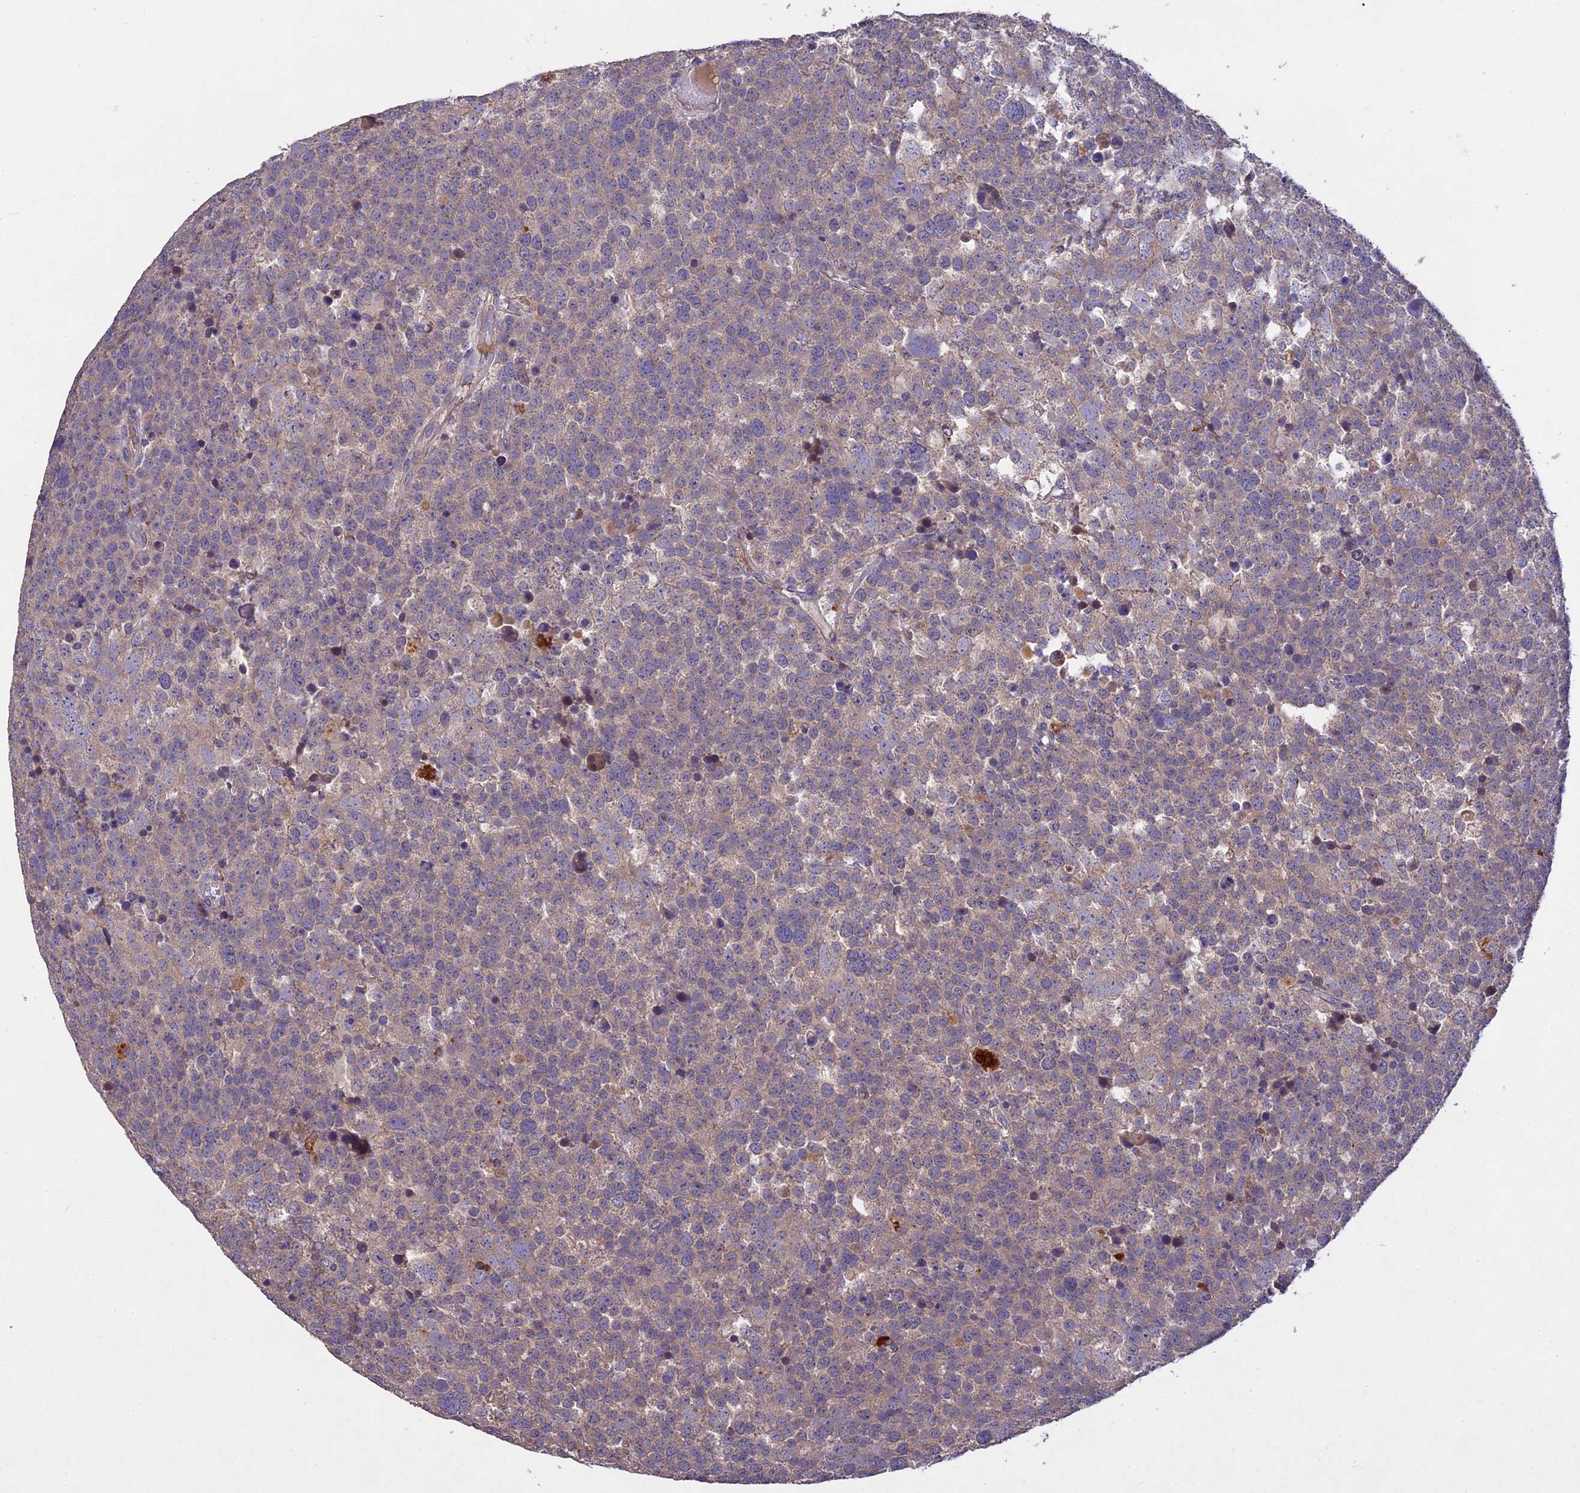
{"staining": {"intensity": "weak", "quantity": "<25%", "location": "cytoplasmic/membranous"}, "tissue": "testis cancer", "cell_type": "Tumor cells", "image_type": "cancer", "snomed": [{"axis": "morphology", "description": "Seminoma, NOS"}, {"axis": "topography", "description": "Testis"}], "caption": "Photomicrograph shows no protein positivity in tumor cells of seminoma (testis) tissue.", "gene": "SLC26A4", "patient": {"sex": "male", "age": 71}}